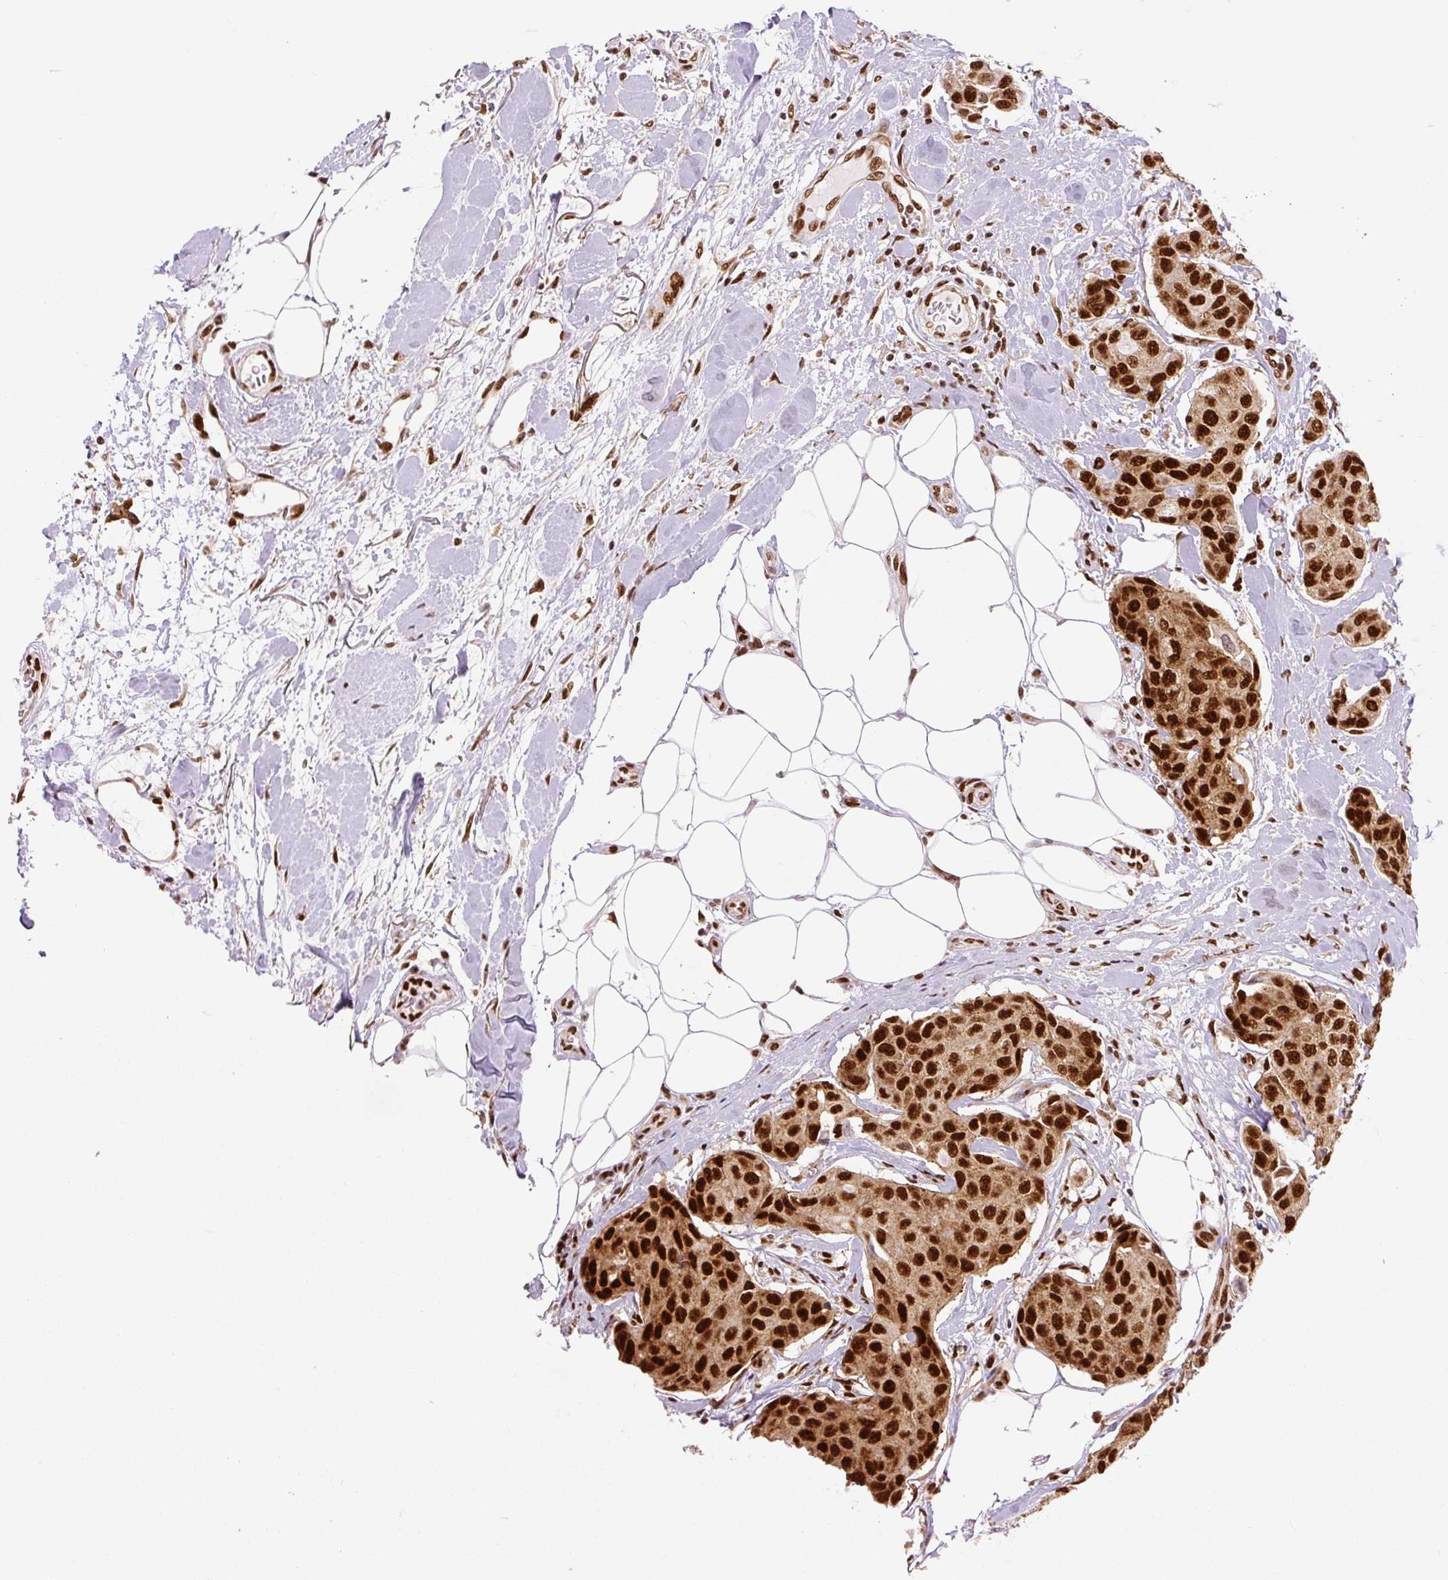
{"staining": {"intensity": "strong", "quantity": ">75%", "location": "nuclear"}, "tissue": "breast cancer", "cell_type": "Tumor cells", "image_type": "cancer", "snomed": [{"axis": "morphology", "description": "Duct carcinoma"}, {"axis": "topography", "description": "Breast"}, {"axis": "topography", "description": "Lymph node"}], "caption": "There is high levels of strong nuclear staining in tumor cells of breast cancer (intraductal carcinoma), as demonstrated by immunohistochemical staining (brown color).", "gene": "FUS", "patient": {"sex": "female", "age": 80}}